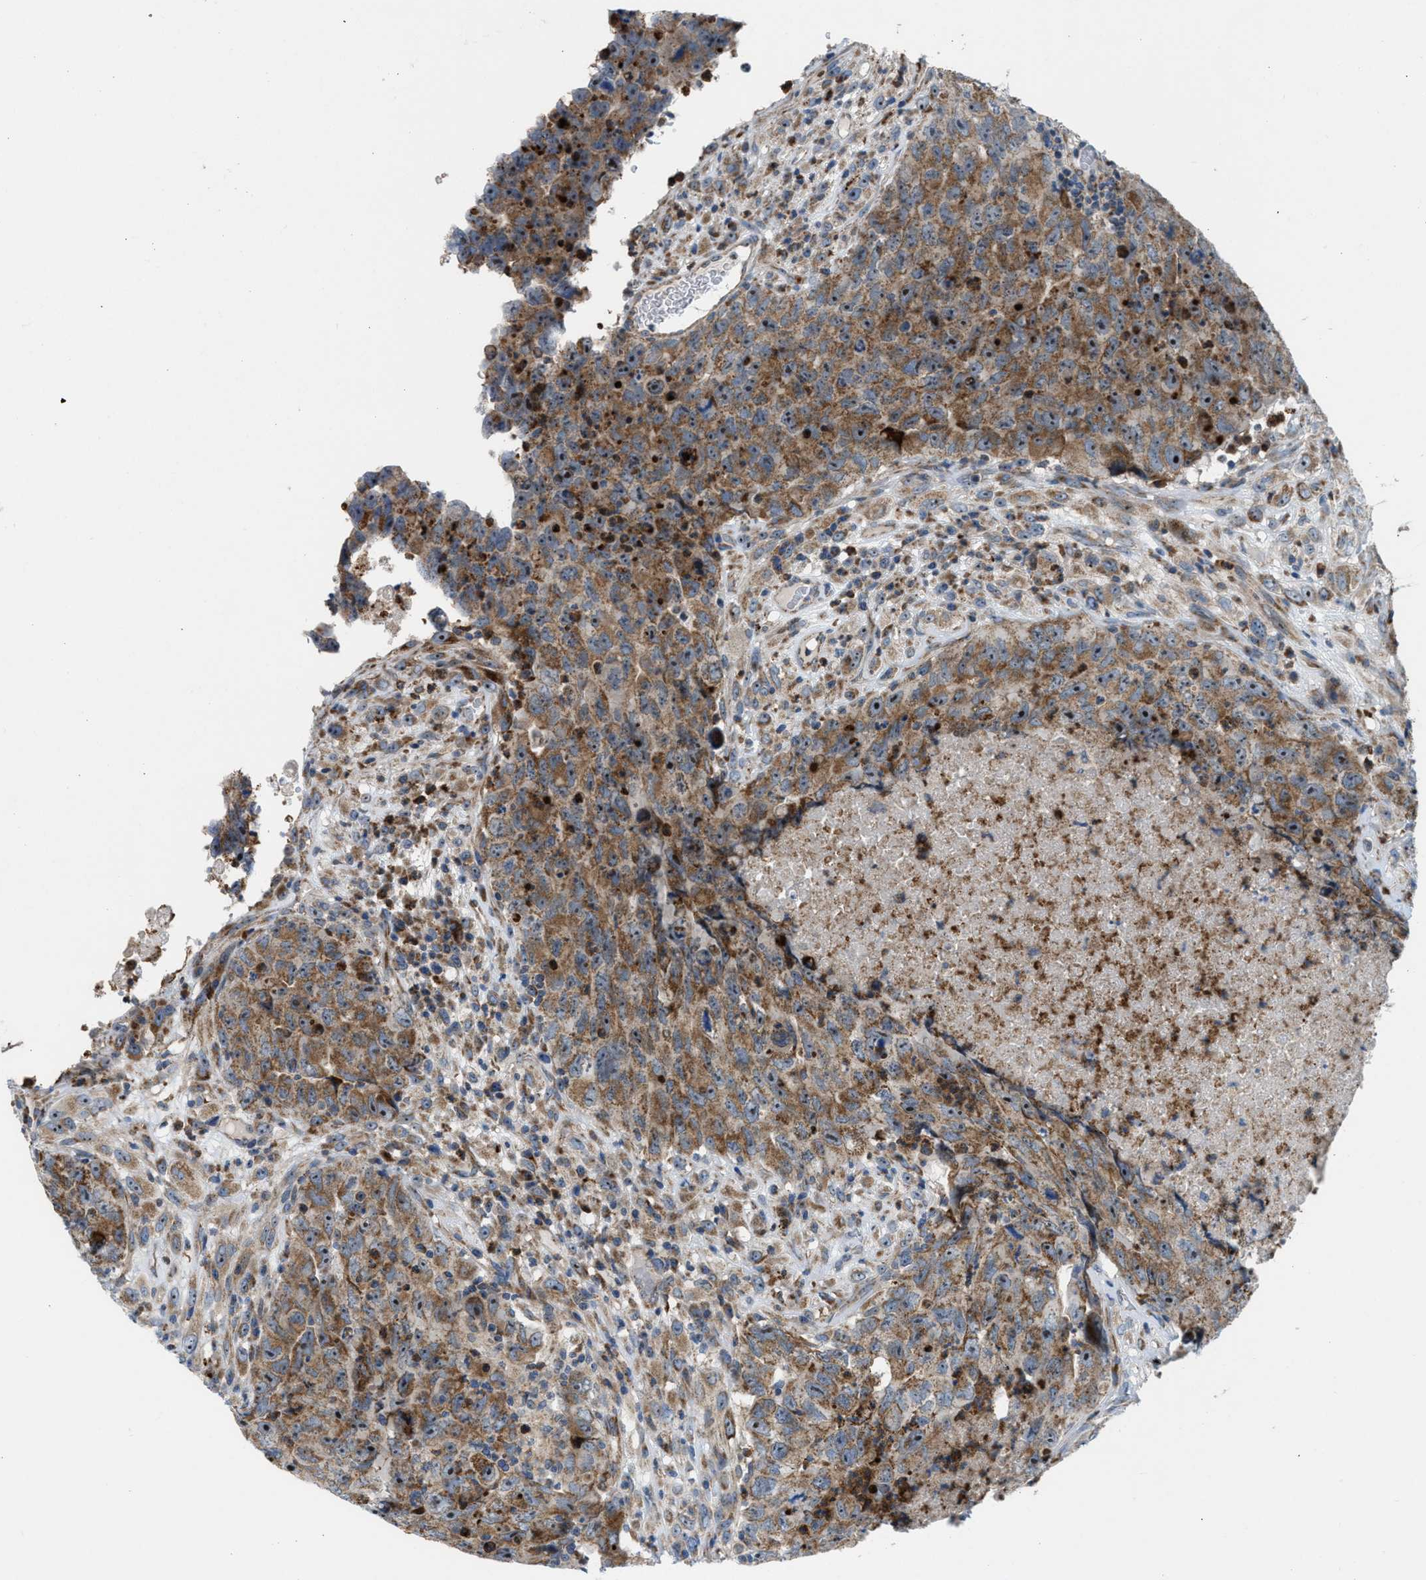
{"staining": {"intensity": "moderate", "quantity": ">75%", "location": "cytoplasmic/membranous,nuclear"}, "tissue": "testis cancer", "cell_type": "Tumor cells", "image_type": "cancer", "snomed": [{"axis": "morphology", "description": "Carcinoma, Embryonal, NOS"}, {"axis": "topography", "description": "Testis"}], "caption": "This micrograph shows IHC staining of testis embryonal carcinoma, with medium moderate cytoplasmic/membranous and nuclear positivity in approximately >75% of tumor cells.", "gene": "TPH1", "patient": {"sex": "male", "age": 32}}